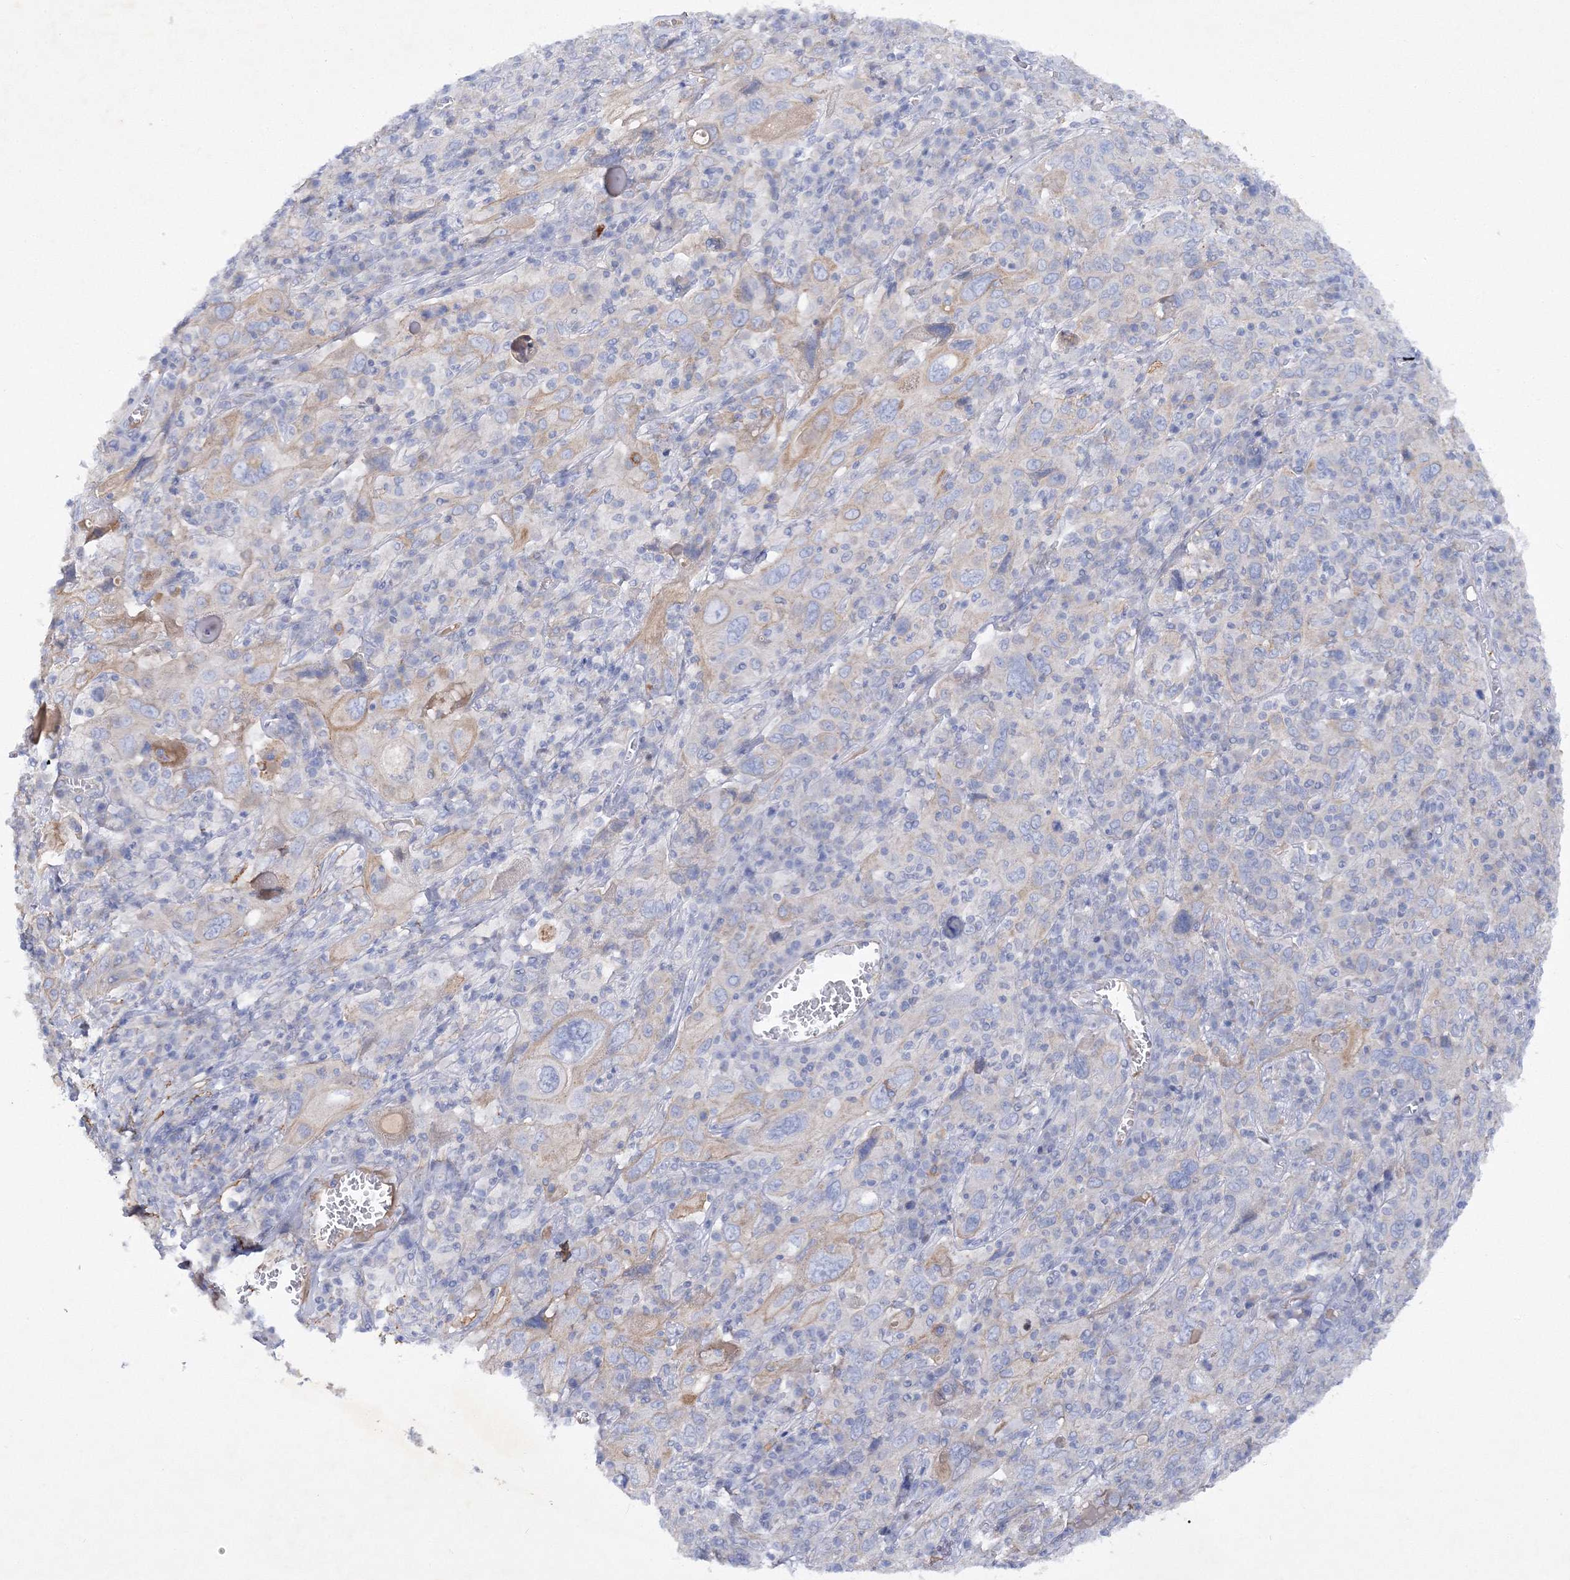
{"staining": {"intensity": "weak", "quantity": "<25%", "location": "cytoplasmic/membranous"}, "tissue": "cervical cancer", "cell_type": "Tumor cells", "image_type": "cancer", "snomed": [{"axis": "morphology", "description": "Squamous cell carcinoma, NOS"}, {"axis": "topography", "description": "Cervix"}], "caption": "DAB (3,3'-diaminobenzidine) immunohistochemical staining of cervical squamous cell carcinoma exhibits no significant staining in tumor cells.", "gene": "RTN2", "patient": {"sex": "female", "age": 46}}